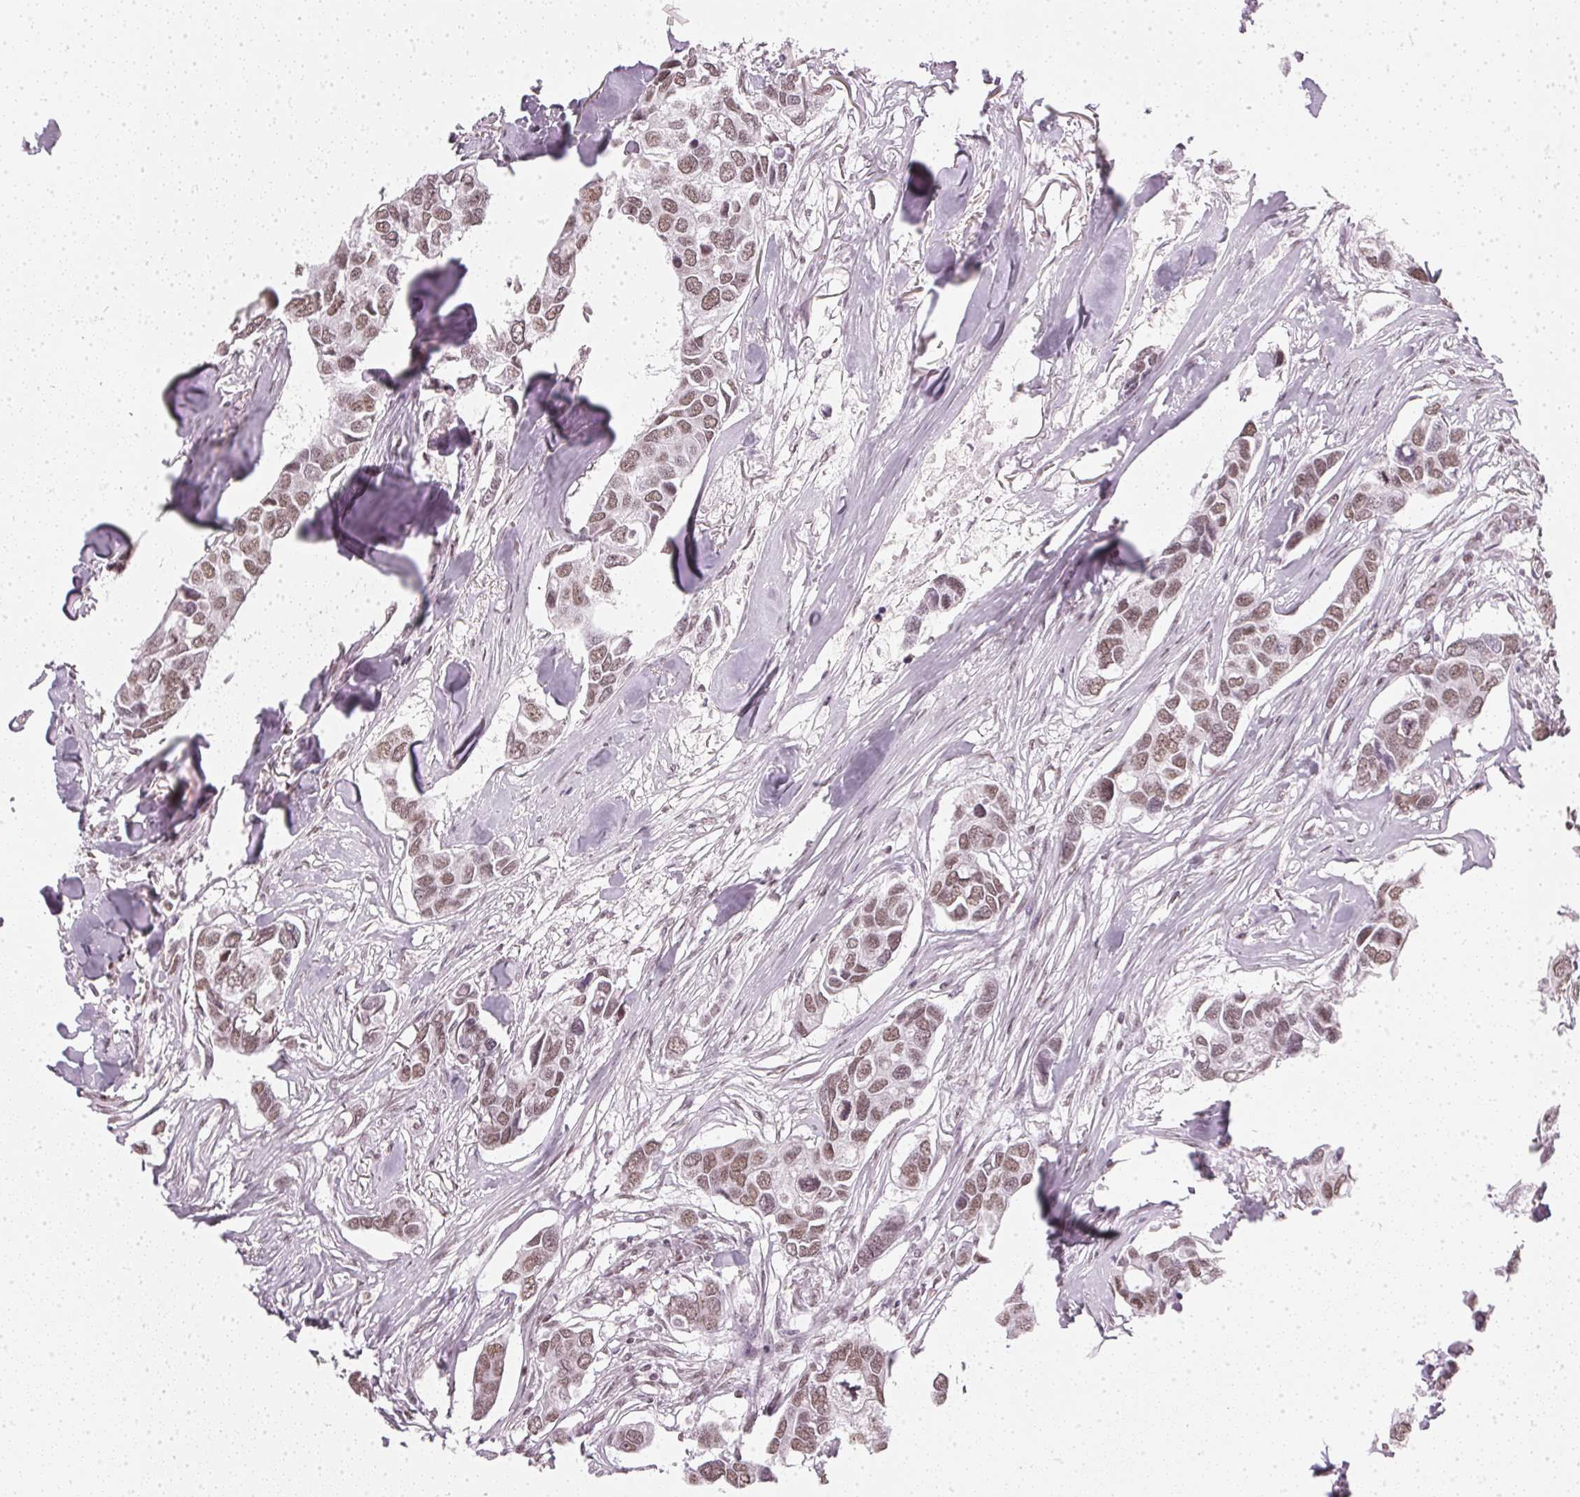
{"staining": {"intensity": "weak", "quantity": ">75%", "location": "nuclear"}, "tissue": "breast cancer", "cell_type": "Tumor cells", "image_type": "cancer", "snomed": [{"axis": "morphology", "description": "Duct carcinoma"}, {"axis": "topography", "description": "Breast"}], "caption": "The immunohistochemical stain labels weak nuclear staining in tumor cells of invasive ductal carcinoma (breast) tissue. The protein of interest is stained brown, and the nuclei are stained in blue (DAB (3,3'-diaminobenzidine) IHC with brightfield microscopy, high magnification).", "gene": "DNAJC6", "patient": {"sex": "female", "age": 83}}